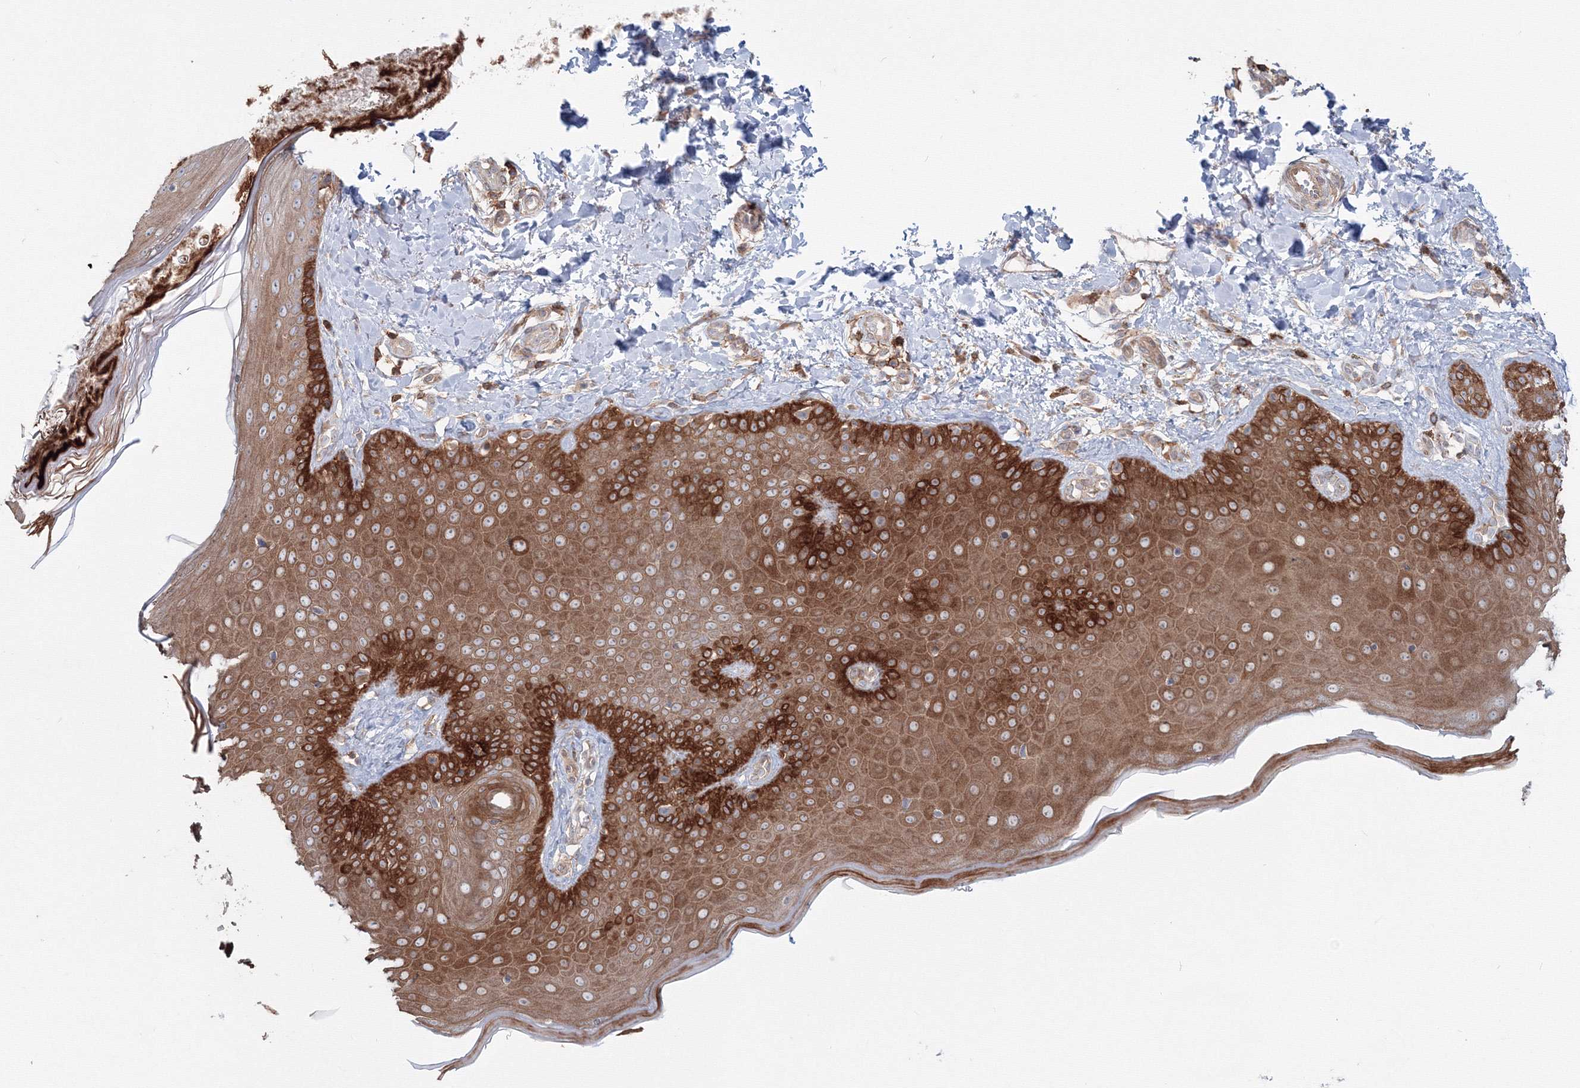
{"staining": {"intensity": "negative", "quantity": "none", "location": "none"}, "tissue": "skin", "cell_type": "Fibroblasts", "image_type": "normal", "snomed": [{"axis": "morphology", "description": "Normal tissue, NOS"}, {"axis": "topography", "description": "Skin"}], "caption": "Human skin stained for a protein using immunohistochemistry shows no positivity in fibroblasts.", "gene": "SH3PXD2A", "patient": {"sex": "male", "age": 52}}